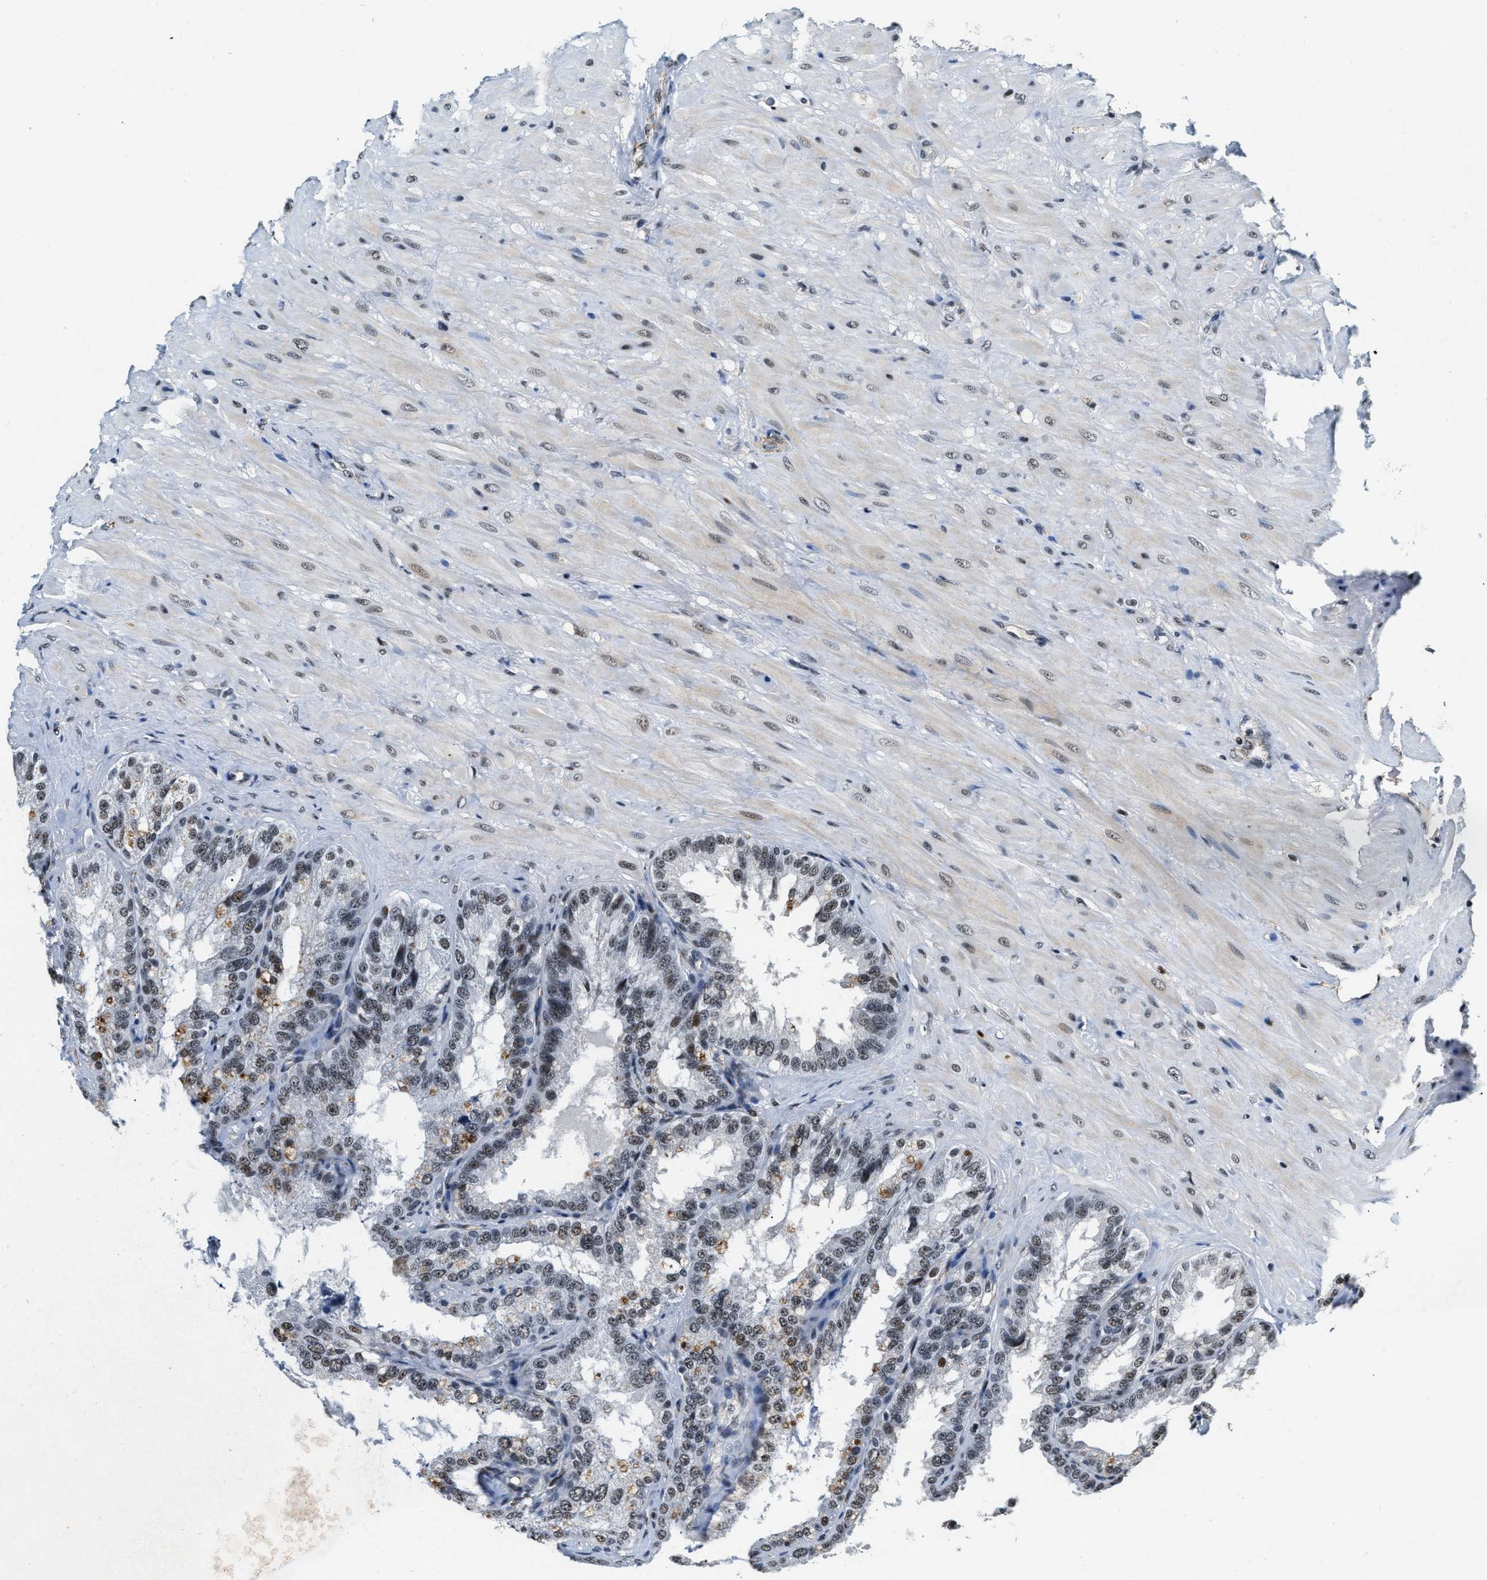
{"staining": {"intensity": "weak", "quantity": "25%-75%", "location": "nuclear"}, "tissue": "seminal vesicle", "cell_type": "Glandular cells", "image_type": "normal", "snomed": [{"axis": "morphology", "description": "Normal tissue, NOS"}, {"axis": "topography", "description": "Seminal veicle"}], "caption": "Glandular cells display low levels of weak nuclear staining in about 25%-75% of cells in unremarkable human seminal vesicle.", "gene": "CCNE1", "patient": {"sex": "male", "age": 68}}